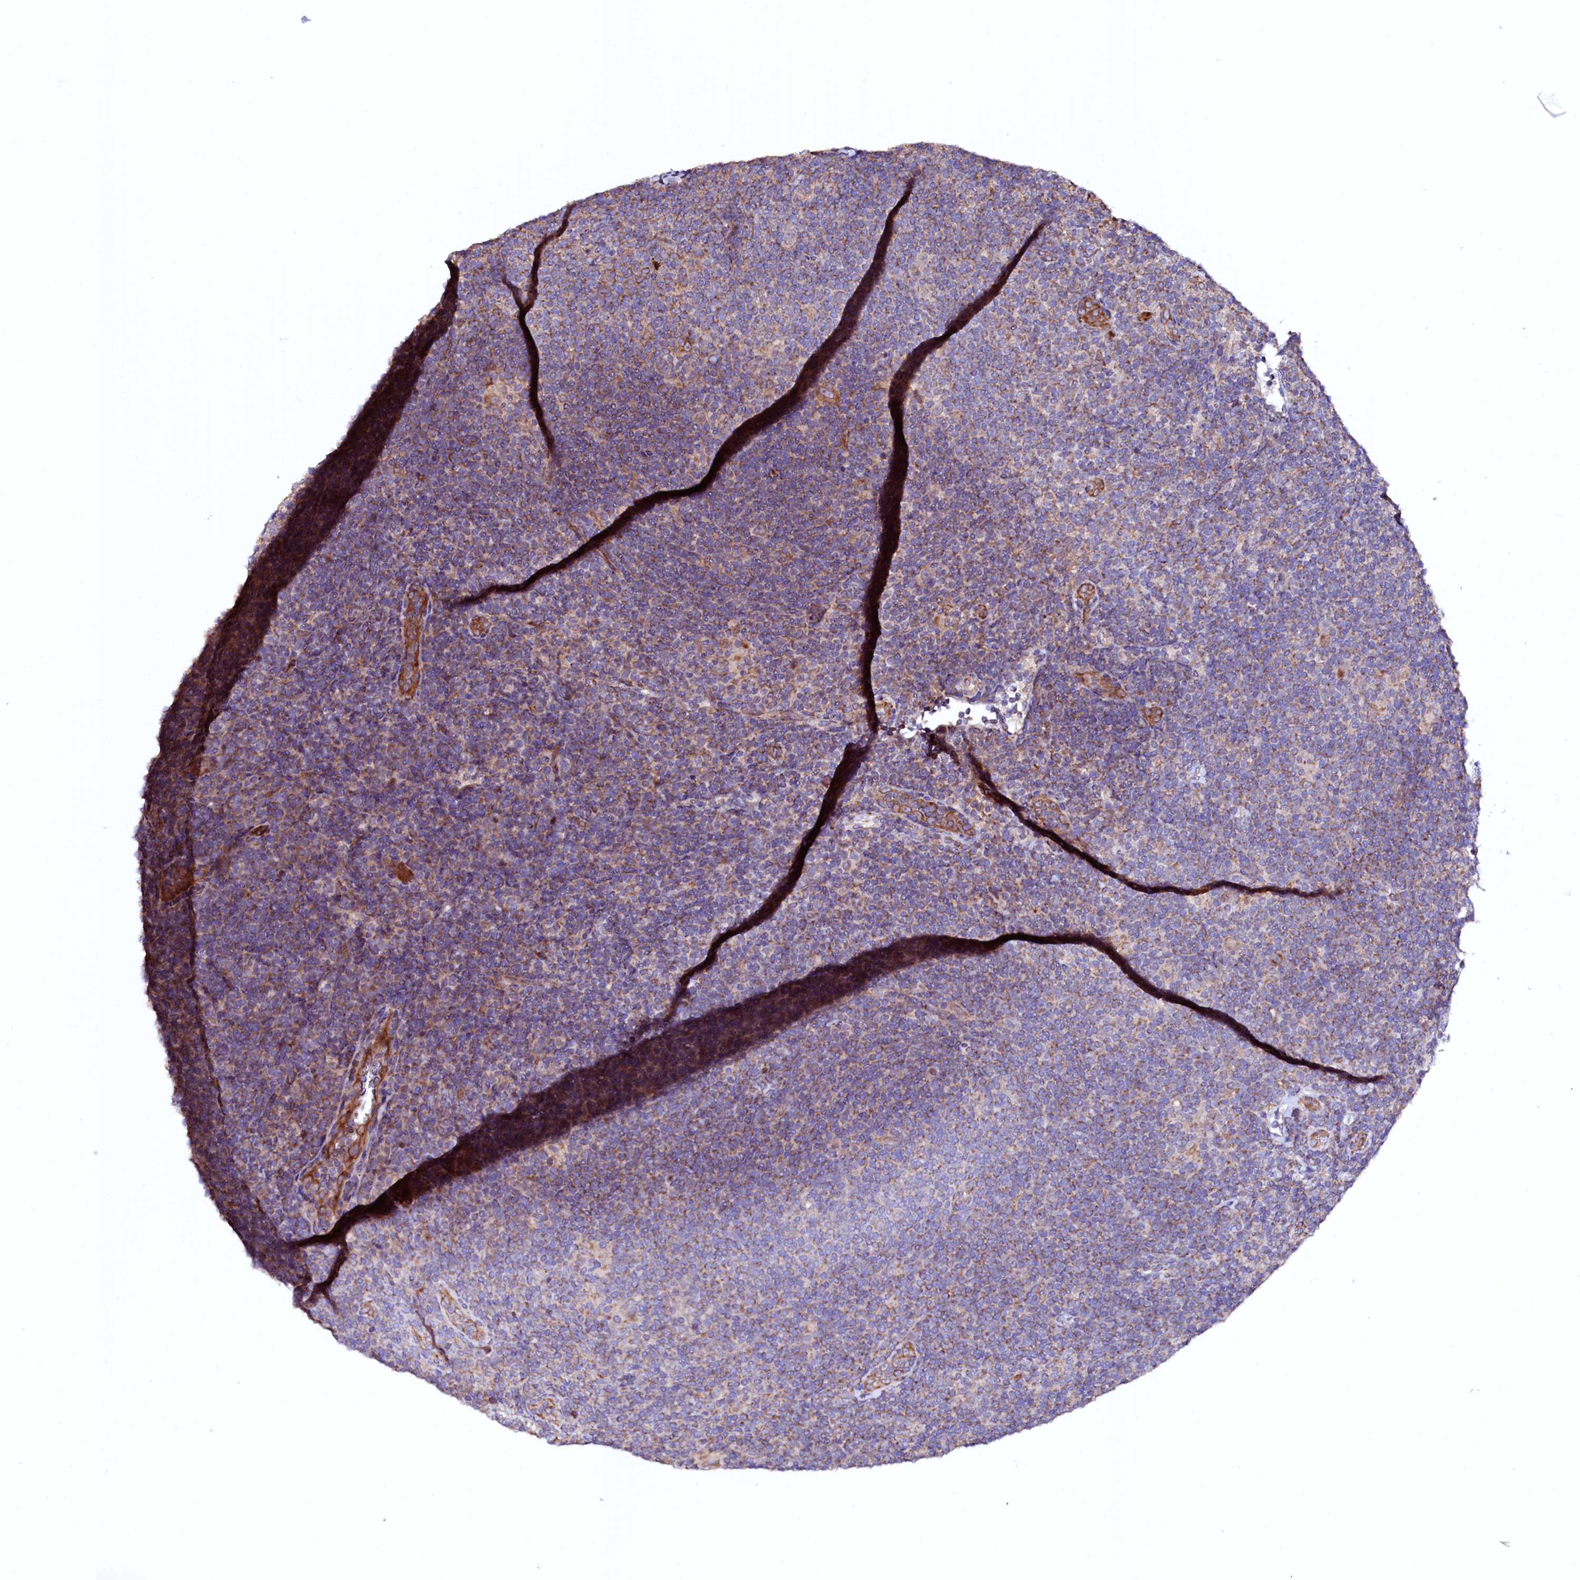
{"staining": {"intensity": "moderate", "quantity": "25%-75%", "location": "cytoplasmic/membranous"}, "tissue": "lymphoma", "cell_type": "Tumor cells", "image_type": "cancer", "snomed": [{"axis": "morphology", "description": "Hodgkin's disease, NOS"}, {"axis": "topography", "description": "Lymph node"}], "caption": "IHC of human lymphoma shows medium levels of moderate cytoplasmic/membranous staining in approximately 25%-75% of tumor cells.", "gene": "UBE3C", "patient": {"sex": "female", "age": 57}}